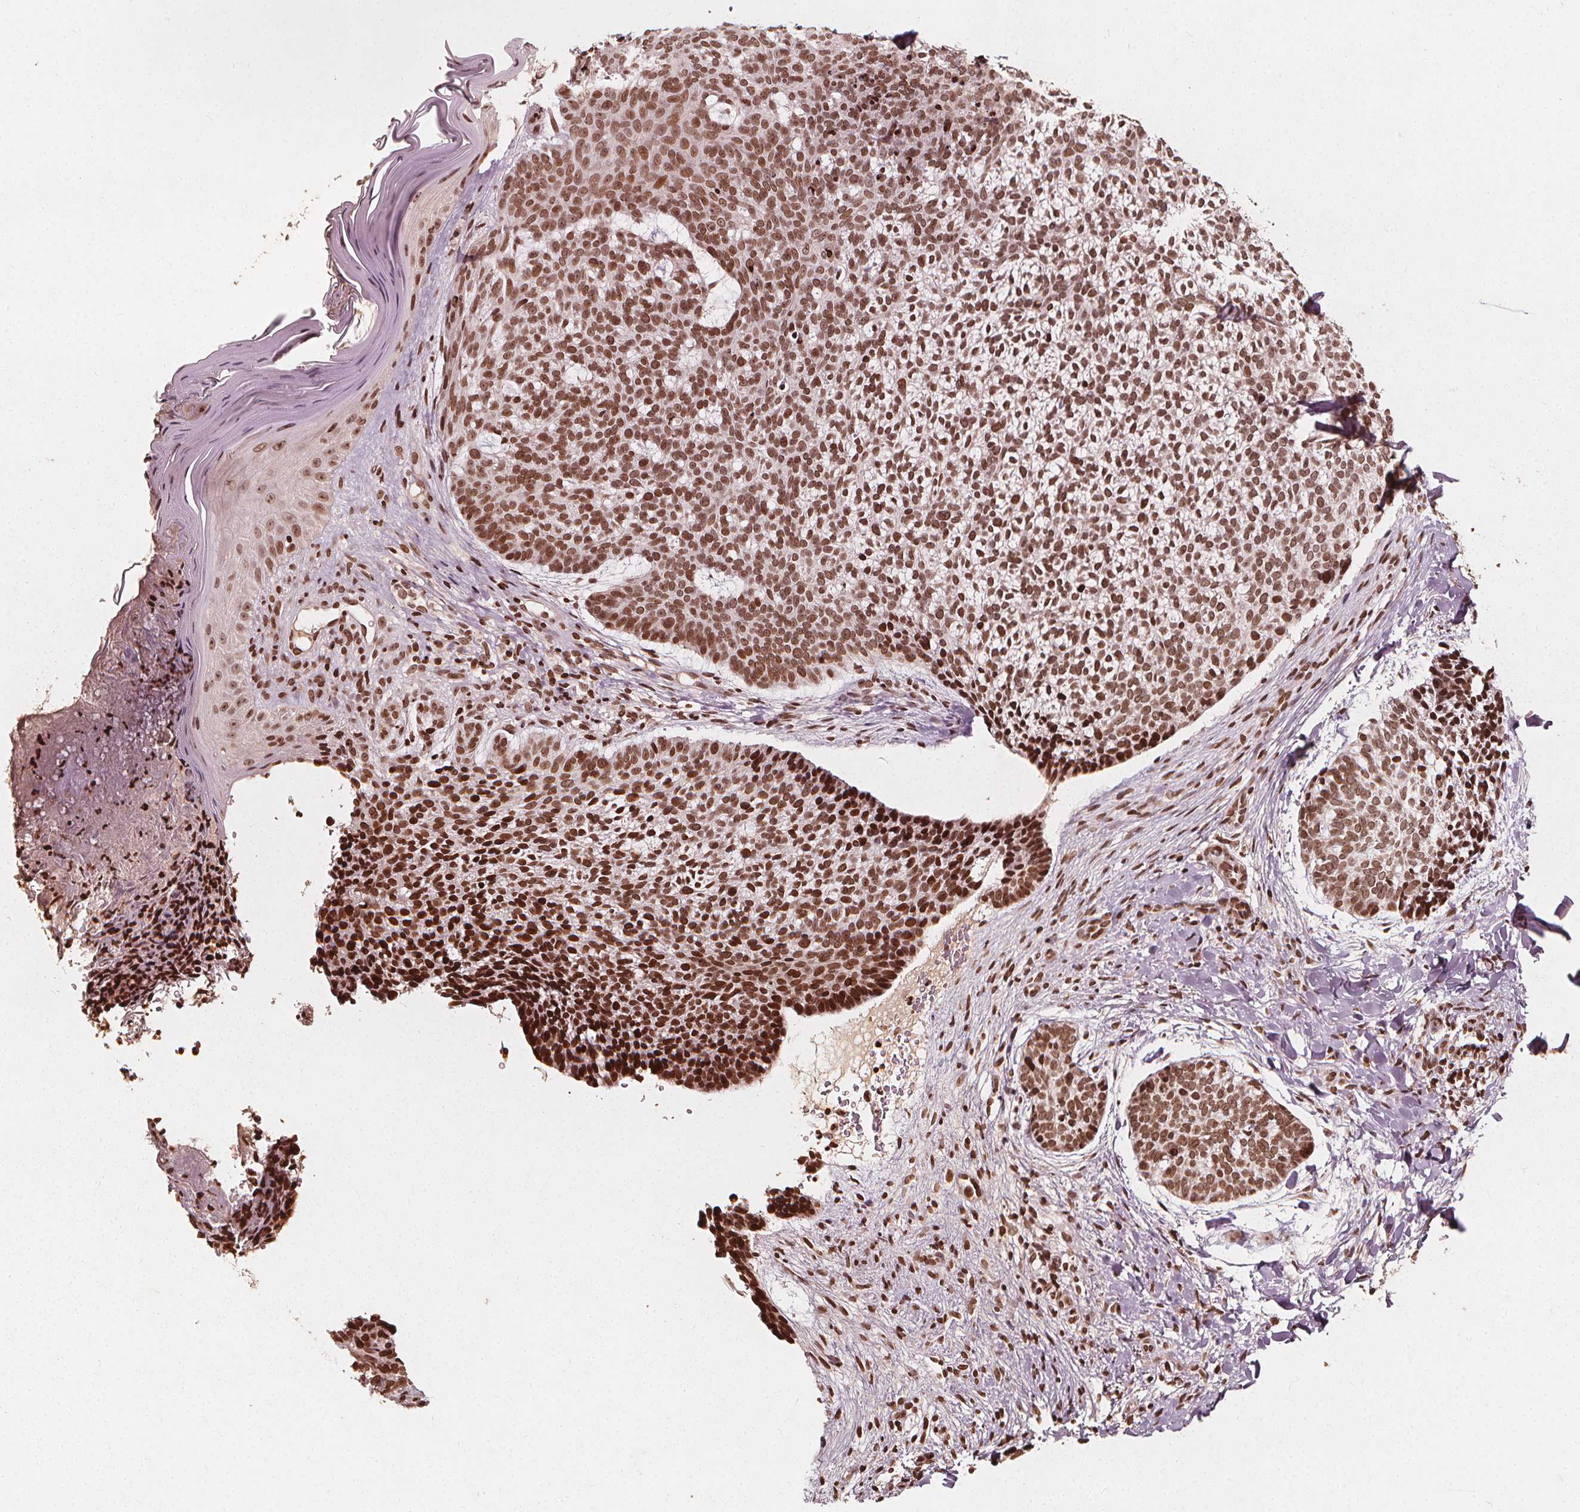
{"staining": {"intensity": "moderate", "quantity": ">75%", "location": "nuclear"}, "tissue": "skin cancer", "cell_type": "Tumor cells", "image_type": "cancer", "snomed": [{"axis": "morphology", "description": "Basal cell carcinoma"}, {"axis": "topography", "description": "Skin"}], "caption": "Human skin cancer (basal cell carcinoma) stained with a protein marker reveals moderate staining in tumor cells.", "gene": "H3C14", "patient": {"sex": "male", "age": 64}}